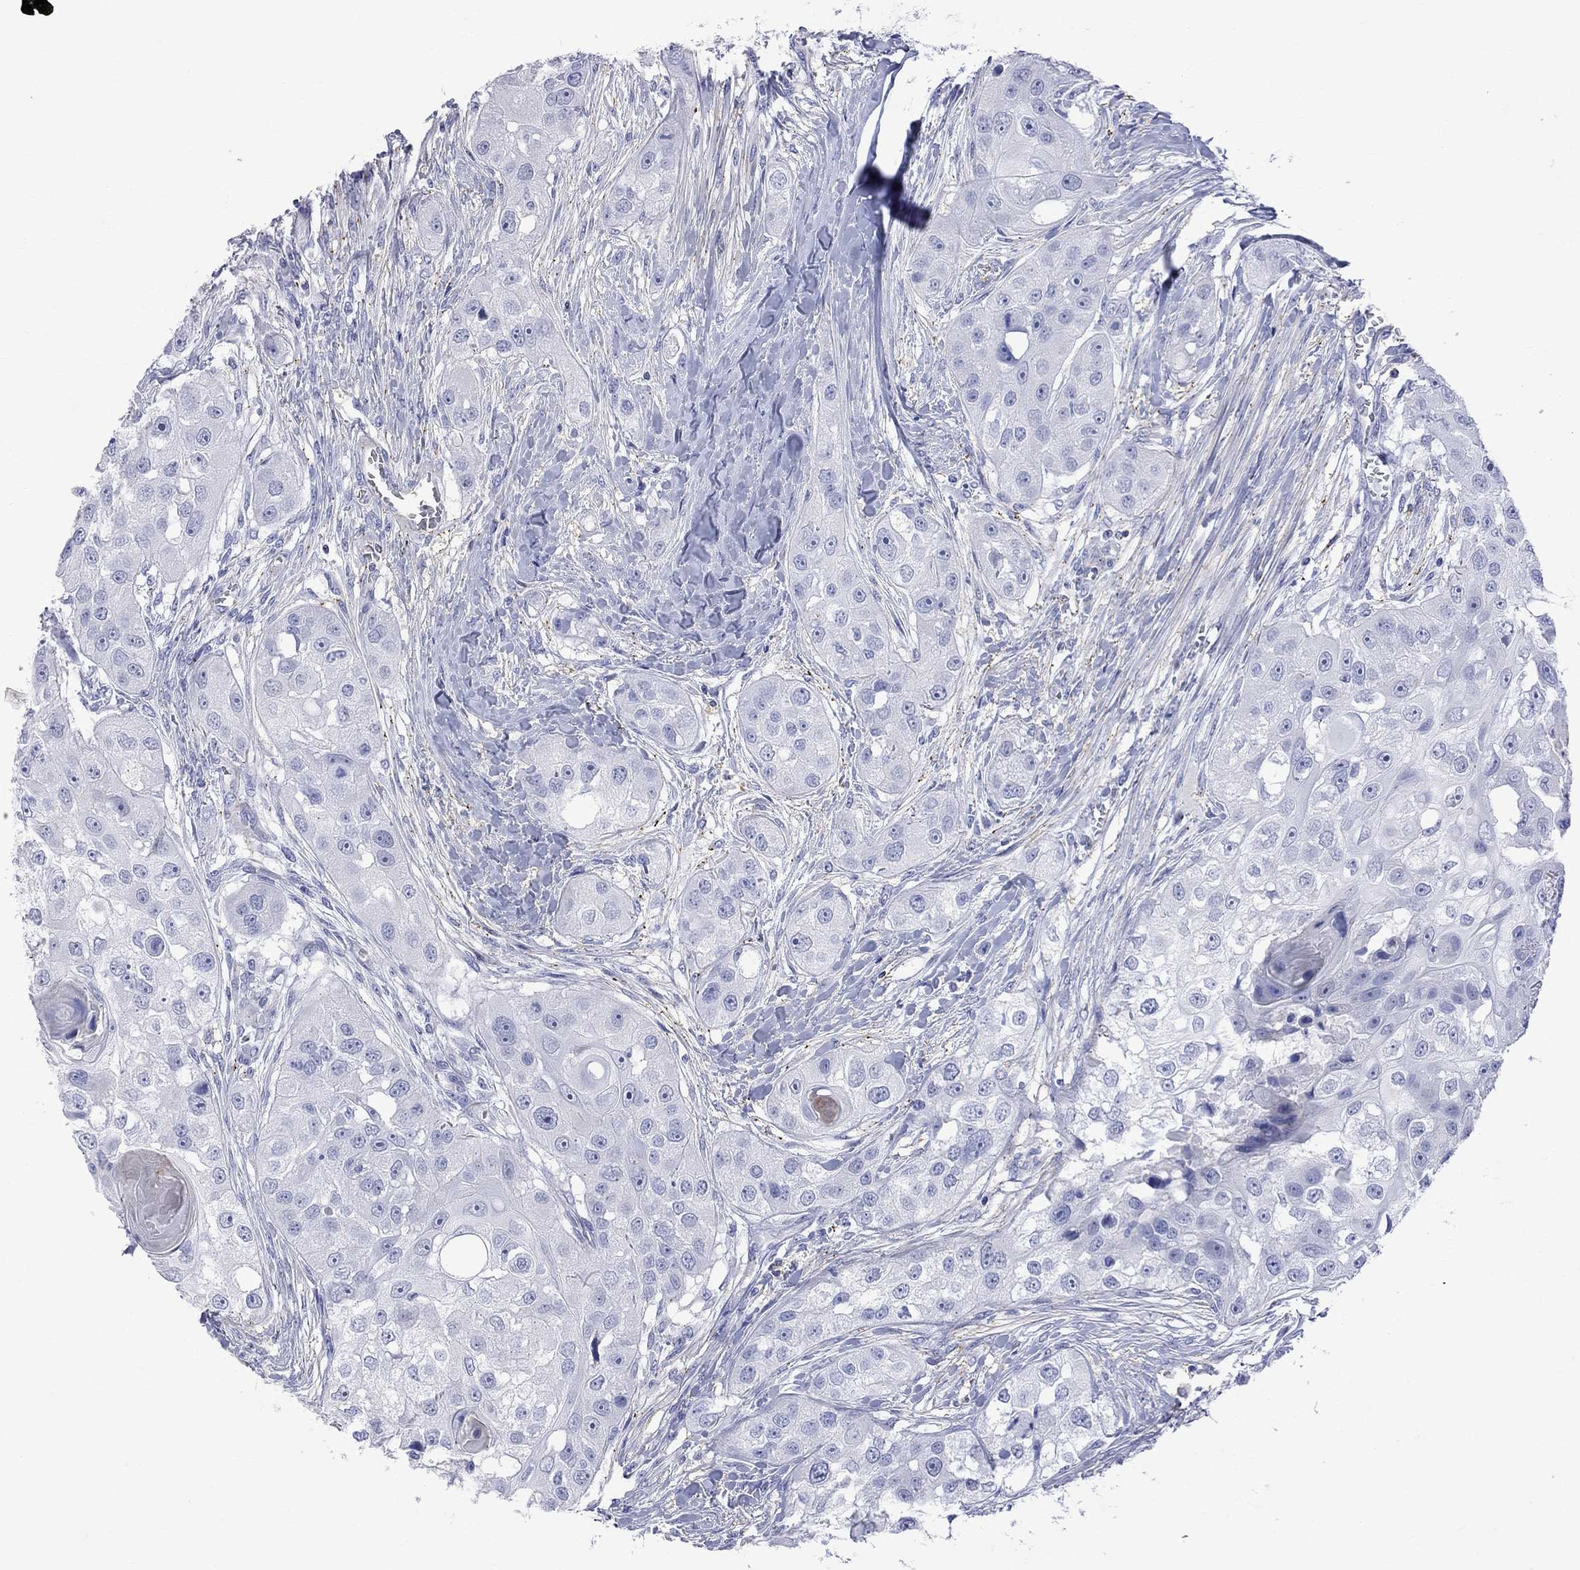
{"staining": {"intensity": "negative", "quantity": "none", "location": "none"}, "tissue": "head and neck cancer", "cell_type": "Tumor cells", "image_type": "cancer", "snomed": [{"axis": "morphology", "description": "Normal tissue, NOS"}, {"axis": "morphology", "description": "Squamous cell carcinoma, NOS"}, {"axis": "topography", "description": "Skeletal muscle"}, {"axis": "topography", "description": "Head-Neck"}], "caption": "A high-resolution micrograph shows immunohistochemistry (IHC) staining of squamous cell carcinoma (head and neck), which shows no significant positivity in tumor cells. (DAB (3,3'-diaminobenzidine) IHC with hematoxylin counter stain).", "gene": "S100A3", "patient": {"sex": "male", "age": 51}}